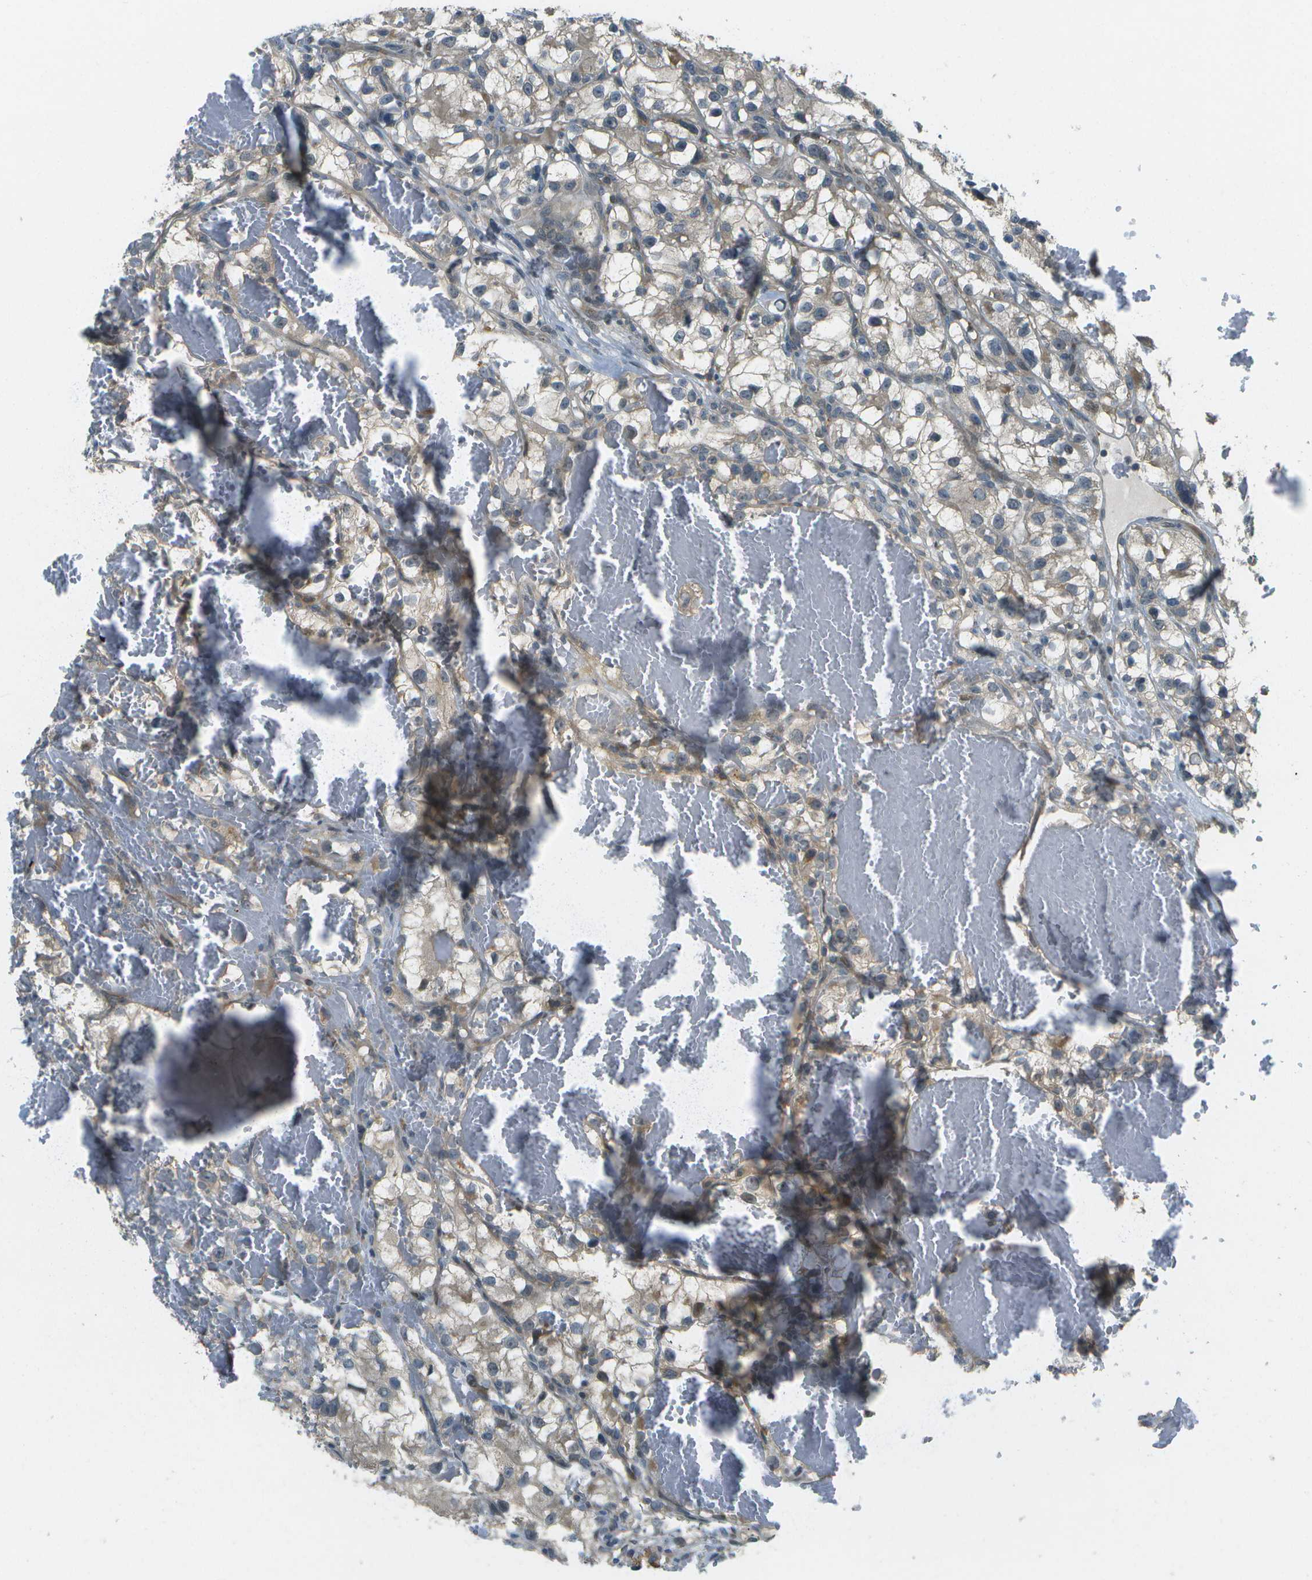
{"staining": {"intensity": "weak", "quantity": ">75%", "location": "cytoplasmic/membranous"}, "tissue": "renal cancer", "cell_type": "Tumor cells", "image_type": "cancer", "snomed": [{"axis": "morphology", "description": "Adenocarcinoma, NOS"}, {"axis": "topography", "description": "Kidney"}], "caption": "Immunohistochemical staining of renal cancer reveals low levels of weak cytoplasmic/membranous positivity in about >75% of tumor cells. (brown staining indicates protein expression, while blue staining denotes nuclei).", "gene": "WNK2", "patient": {"sex": "female", "age": 57}}